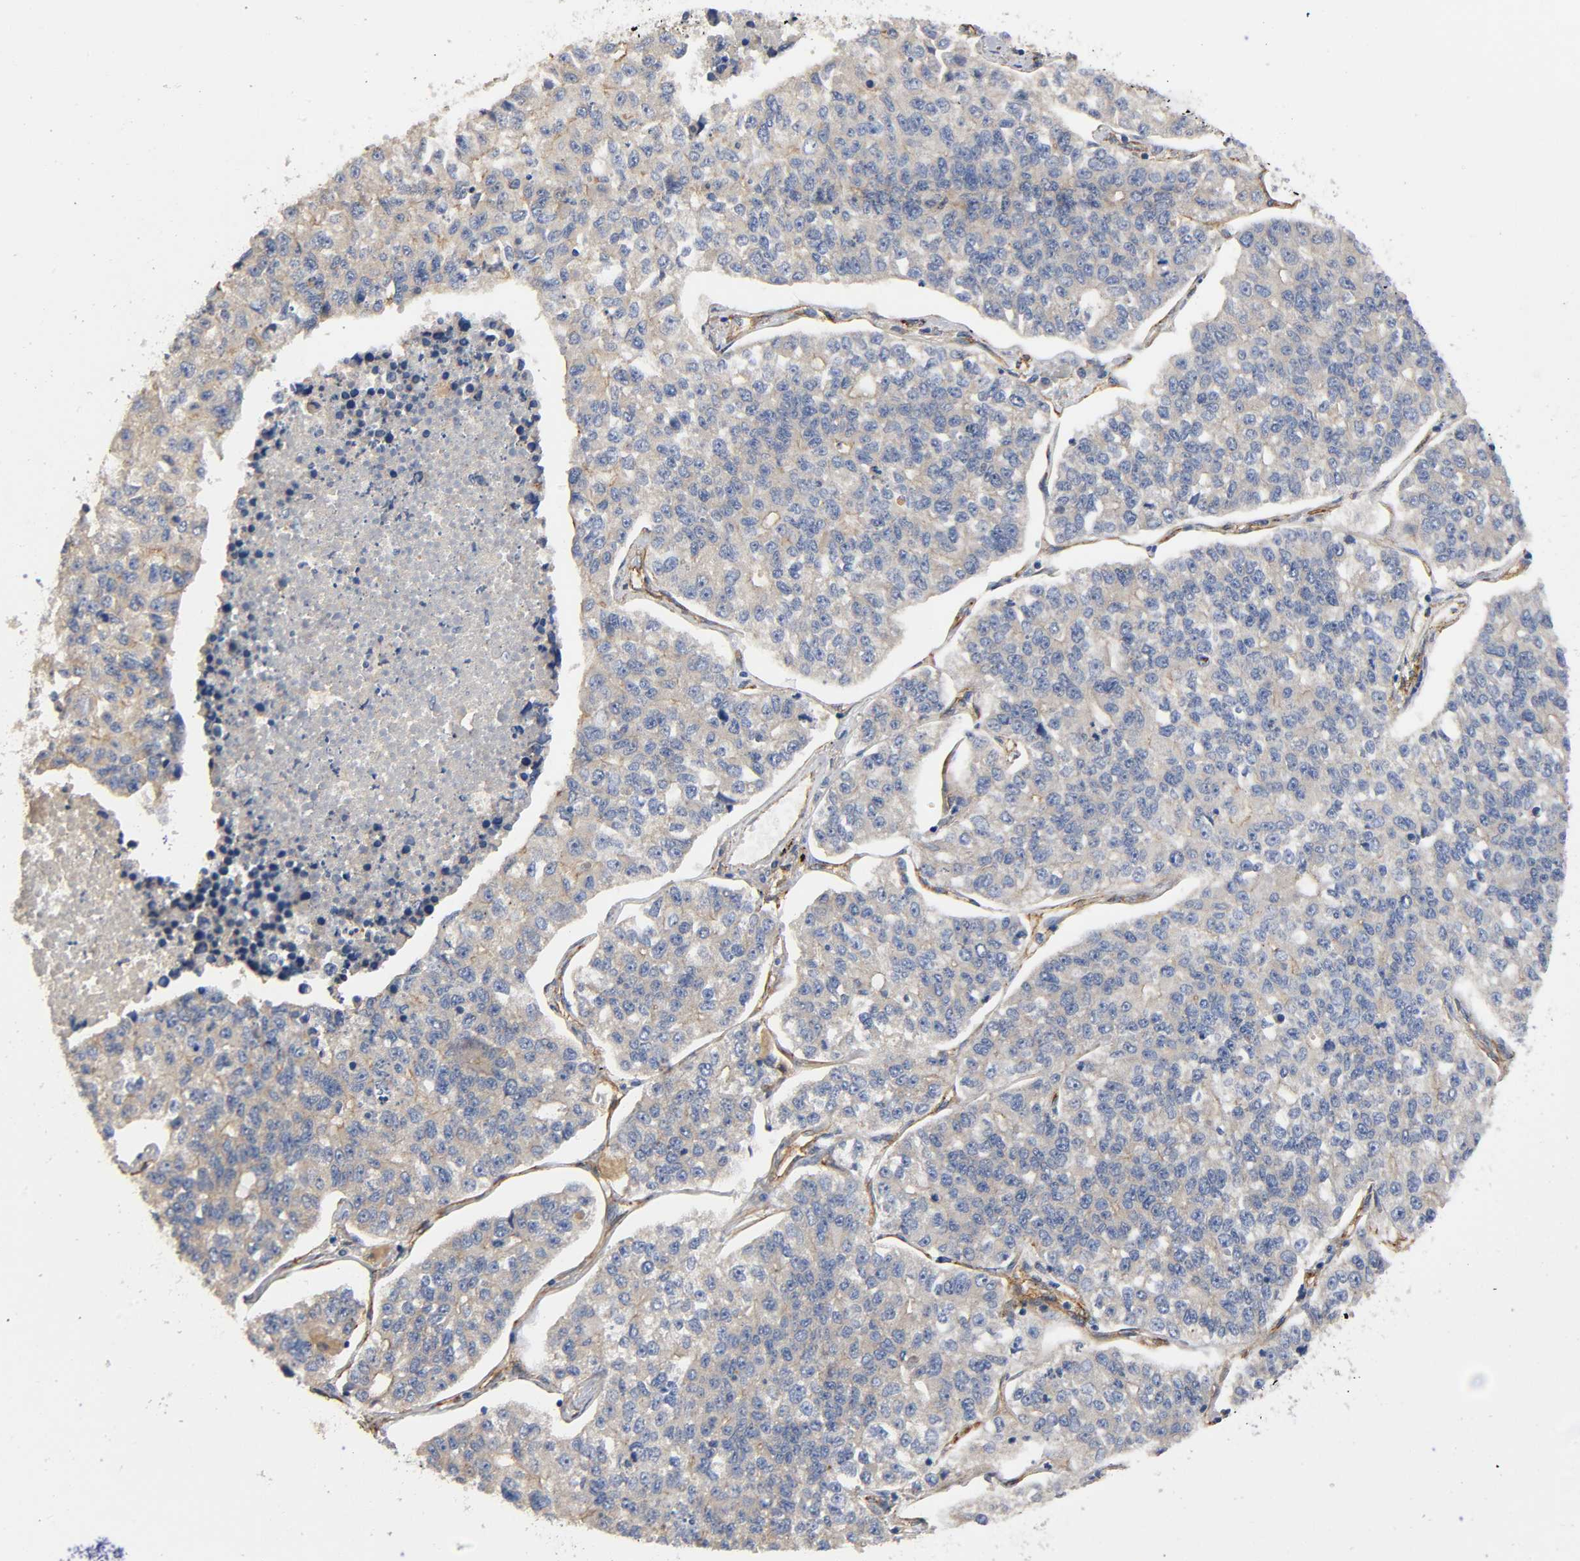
{"staining": {"intensity": "negative", "quantity": "none", "location": "none"}, "tissue": "lung cancer", "cell_type": "Tumor cells", "image_type": "cancer", "snomed": [{"axis": "morphology", "description": "Adenocarcinoma, NOS"}, {"axis": "topography", "description": "Lung"}], "caption": "Immunohistochemistry photomicrograph of neoplastic tissue: lung cancer stained with DAB (3,3'-diaminobenzidine) displays no significant protein expression in tumor cells. (DAB IHC visualized using brightfield microscopy, high magnification).", "gene": "MARS1", "patient": {"sex": "male", "age": 49}}